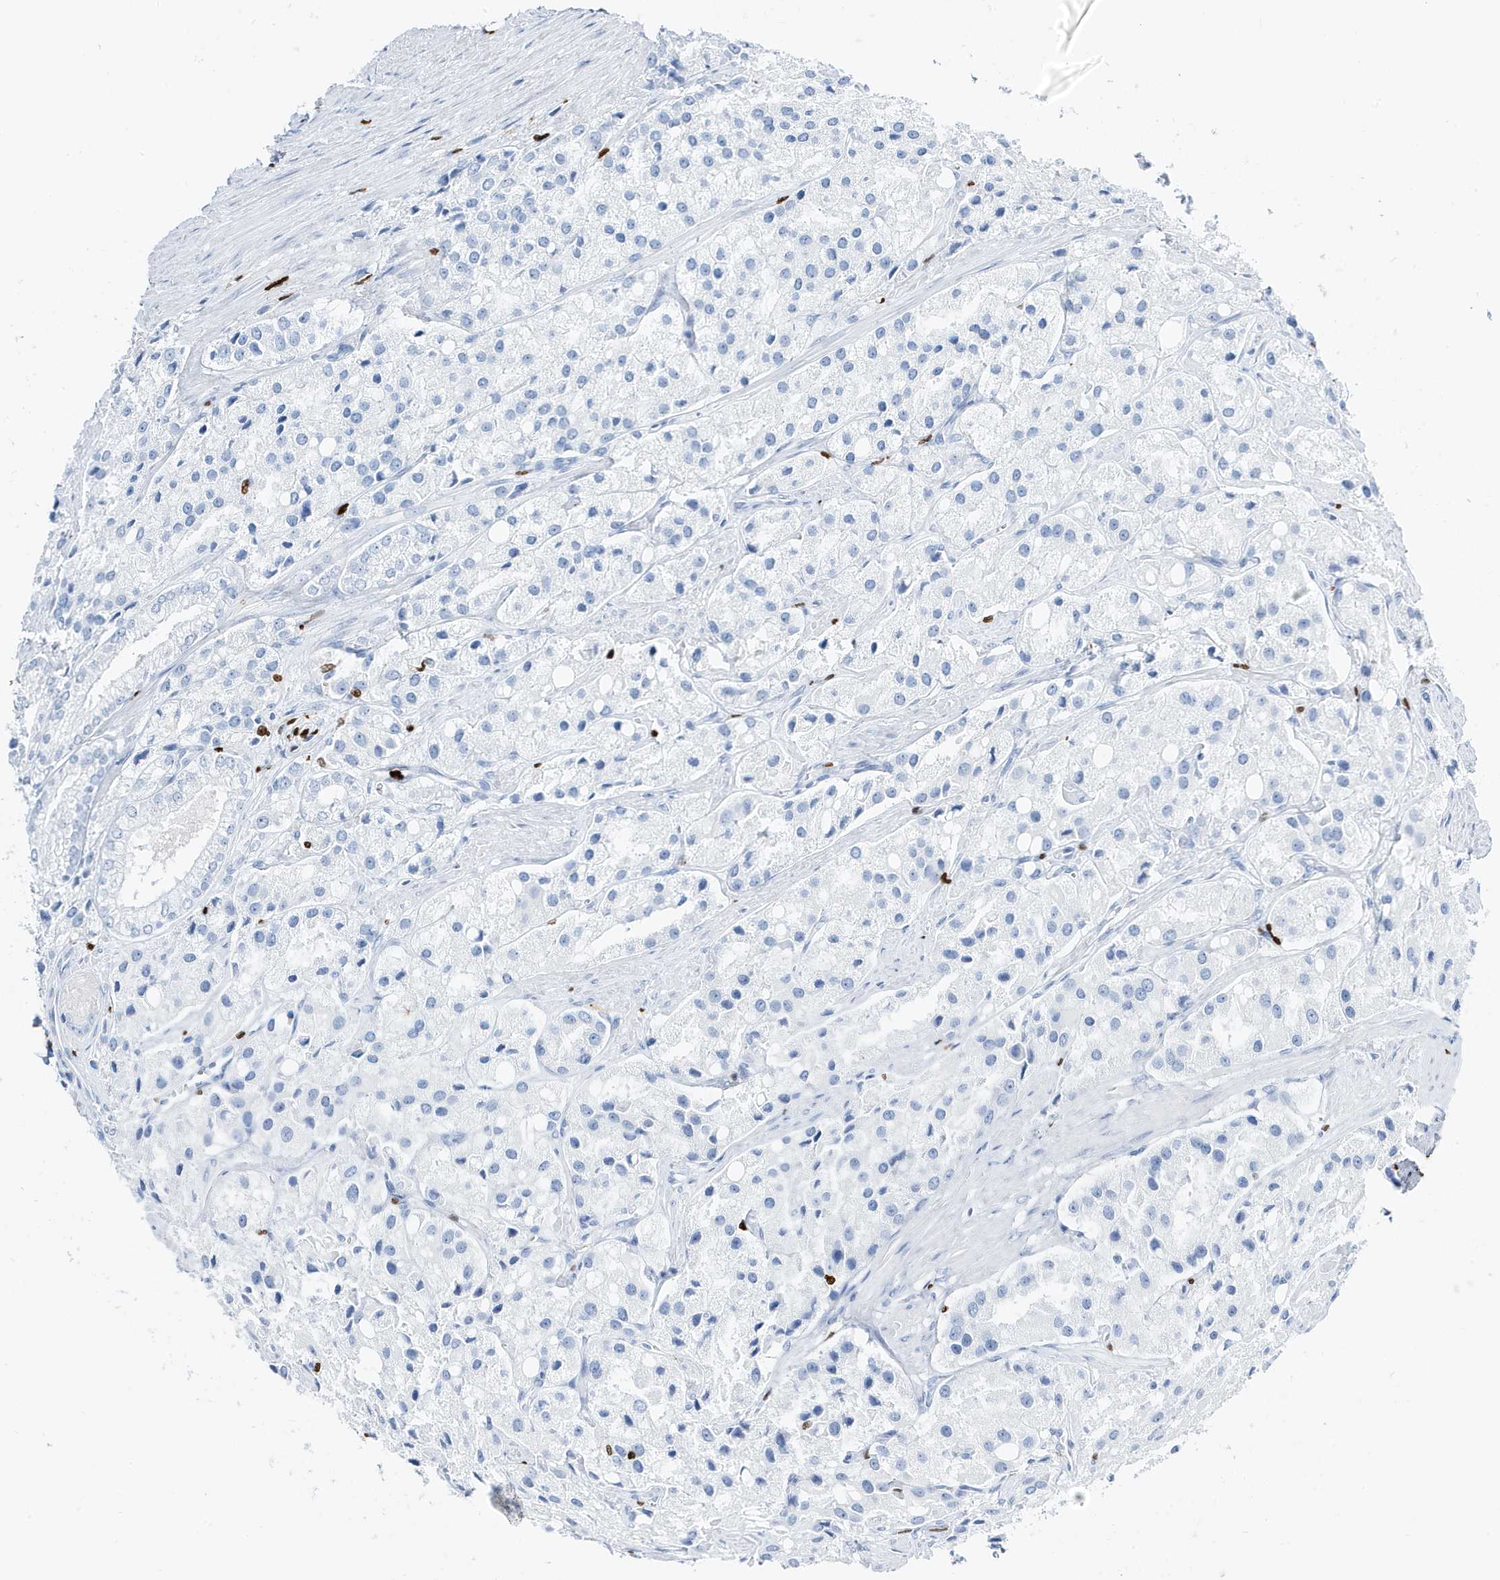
{"staining": {"intensity": "negative", "quantity": "none", "location": "none"}, "tissue": "prostate cancer", "cell_type": "Tumor cells", "image_type": "cancer", "snomed": [{"axis": "morphology", "description": "Adenocarcinoma, High grade"}, {"axis": "topography", "description": "Prostate"}], "caption": "IHC micrograph of neoplastic tissue: prostate adenocarcinoma (high-grade) stained with DAB (3,3'-diaminobenzidine) exhibits no significant protein expression in tumor cells.", "gene": "MNDA", "patient": {"sex": "male", "age": 66}}